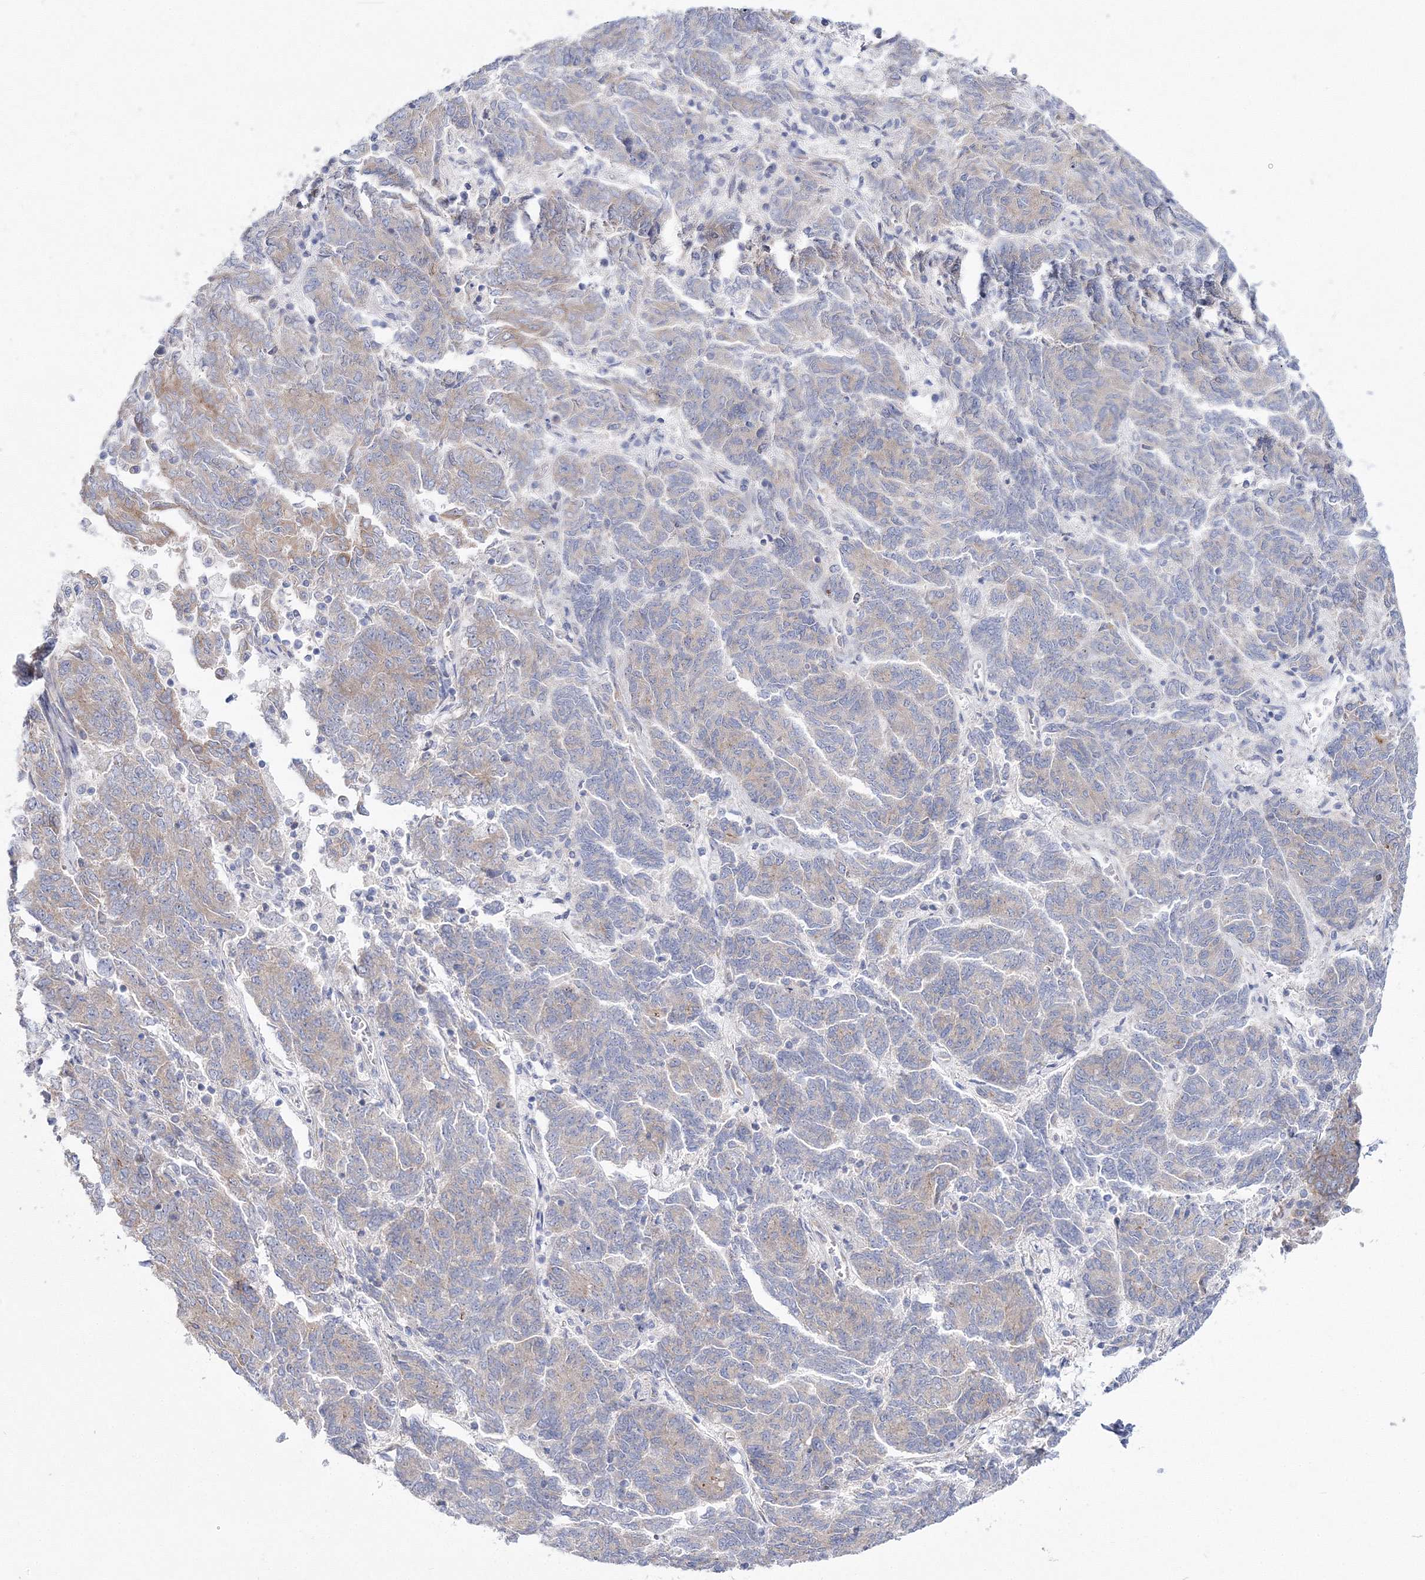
{"staining": {"intensity": "moderate", "quantity": "<25%", "location": "cytoplasmic/membranous"}, "tissue": "endometrial cancer", "cell_type": "Tumor cells", "image_type": "cancer", "snomed": [{"axis": "morphology", "description": "Adenocarcinoma, NOS"}, {"axis": "topography", "description": "Endometrium"}], "caption": "Moderate cytoplasmic/membranous expression is appreciated in approximately <25% of tumor cells in endometrial adenocarcinoma. (brown staining indicates protein expression, while blue staining denotes nuclei).", "gene": "ARHGAP32", "patient": {"sex": "female", "age": 80}}